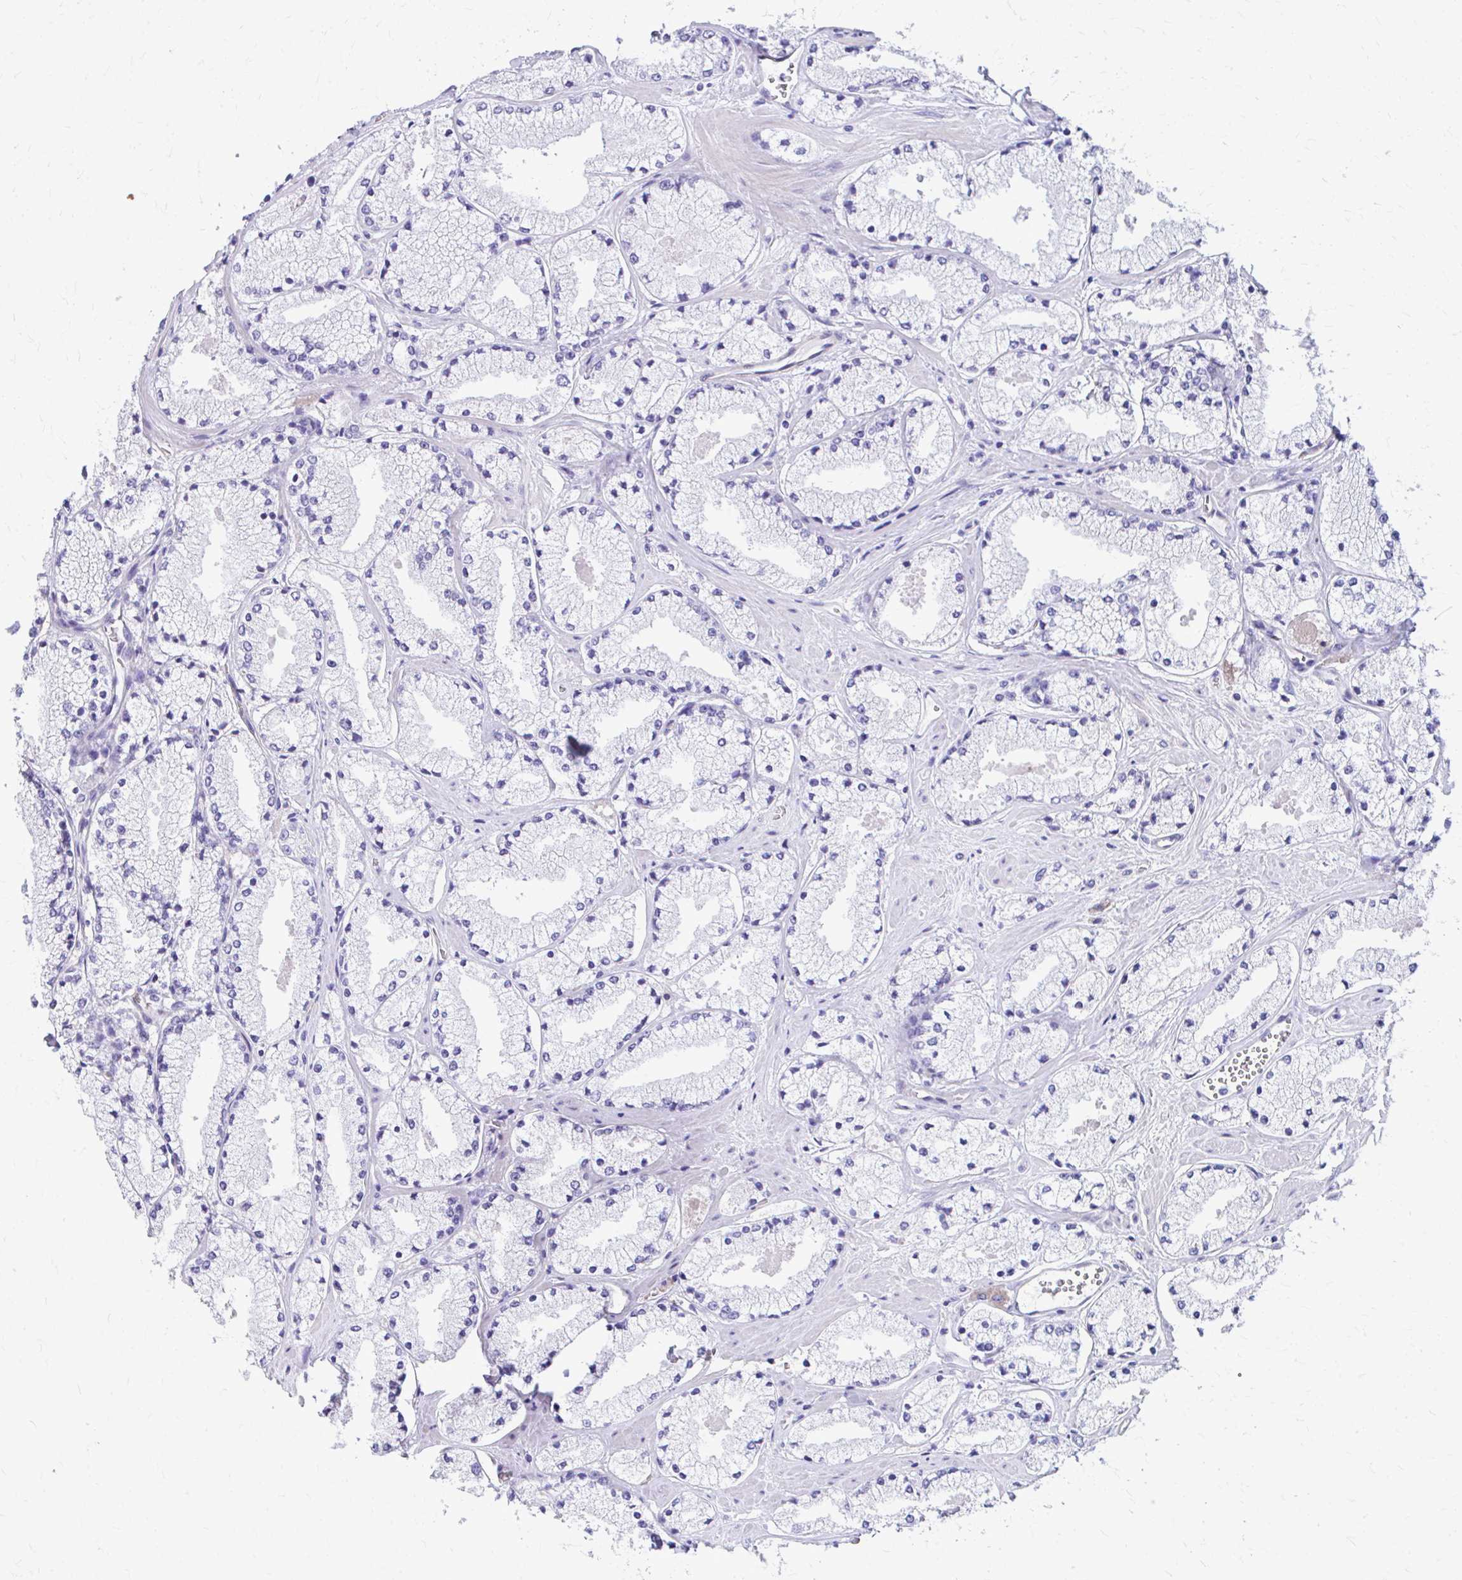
{"staining": {"intensity": "negative", "quantity": "none", "location": "none"}, "tissue": "prostate cancer", "cell_type": "Tumor cells", "image_type": "cancer", "snomed": [{"axis": "morphology", "description": "Adenocarcinoma, High grade"}, {"axis": "topography", "description": "Prostate"}], "caption": "The photomicrograph shows no significant positivity in tumor cells of high-grade adenocarcinoma (prostate). (DAB (3,3'-diaminobenzidine) IHC, high magnification).", "gene": "KRIT1", "patient": {"sex": "male", "age": 63}}